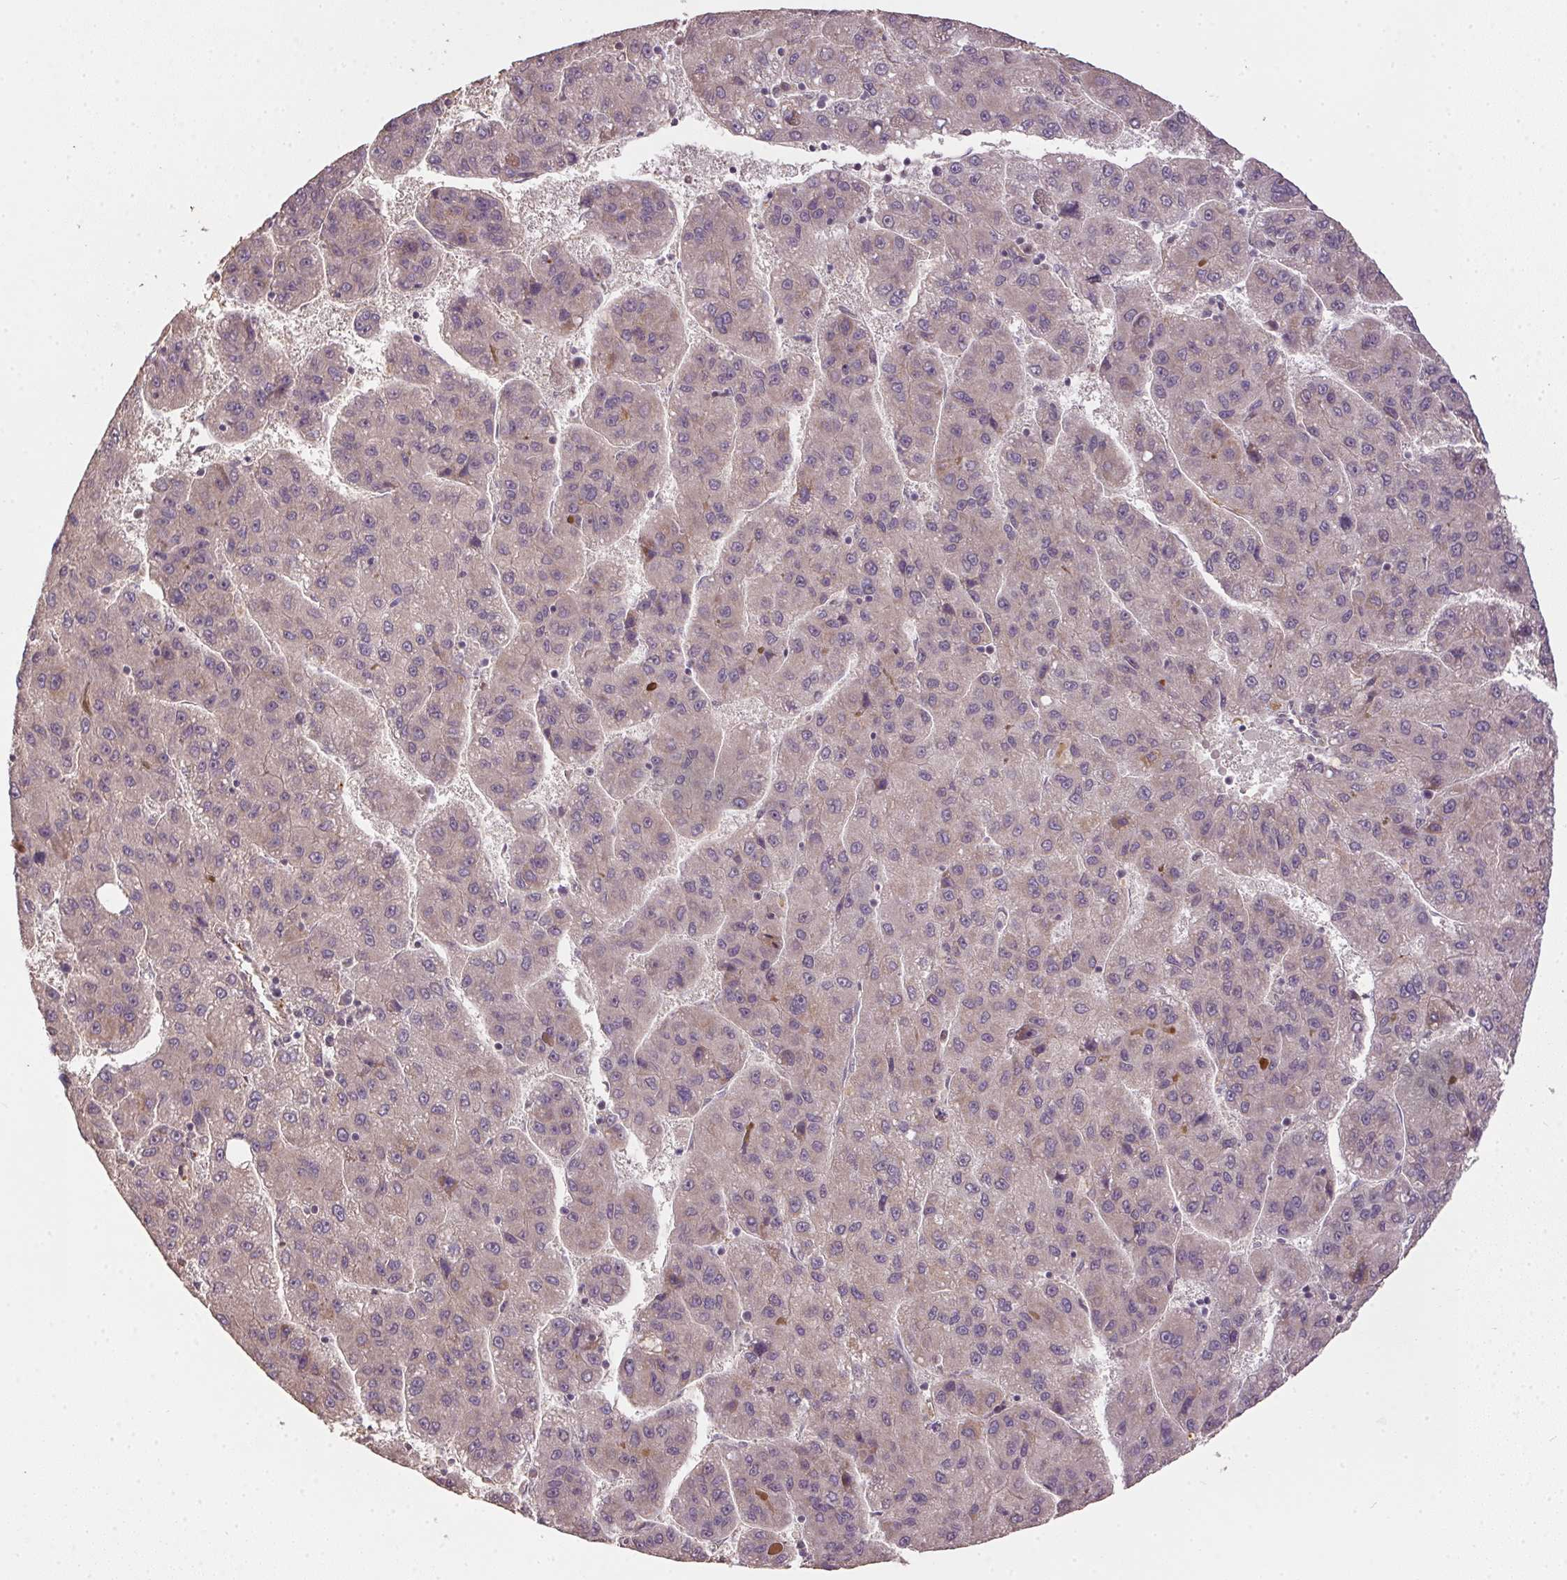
{"staining": {"intensity": "negative", "quantity": "none", "location": "none"}, "tissue": "liver cancer", "cell_type": "Tumor cells", "image_type": "cancer", "snomed": [{"axis": "morphology", "description": "Carcinoma, Hepatocellular, NOS"}, {"axis": "topography", "description": "Liver"}], "caption": "Image shows no protein expression in tumor cells of liver cancer tissue.", "gene": "CFAP92", "patient": {"sex": "female", "age": 82}}